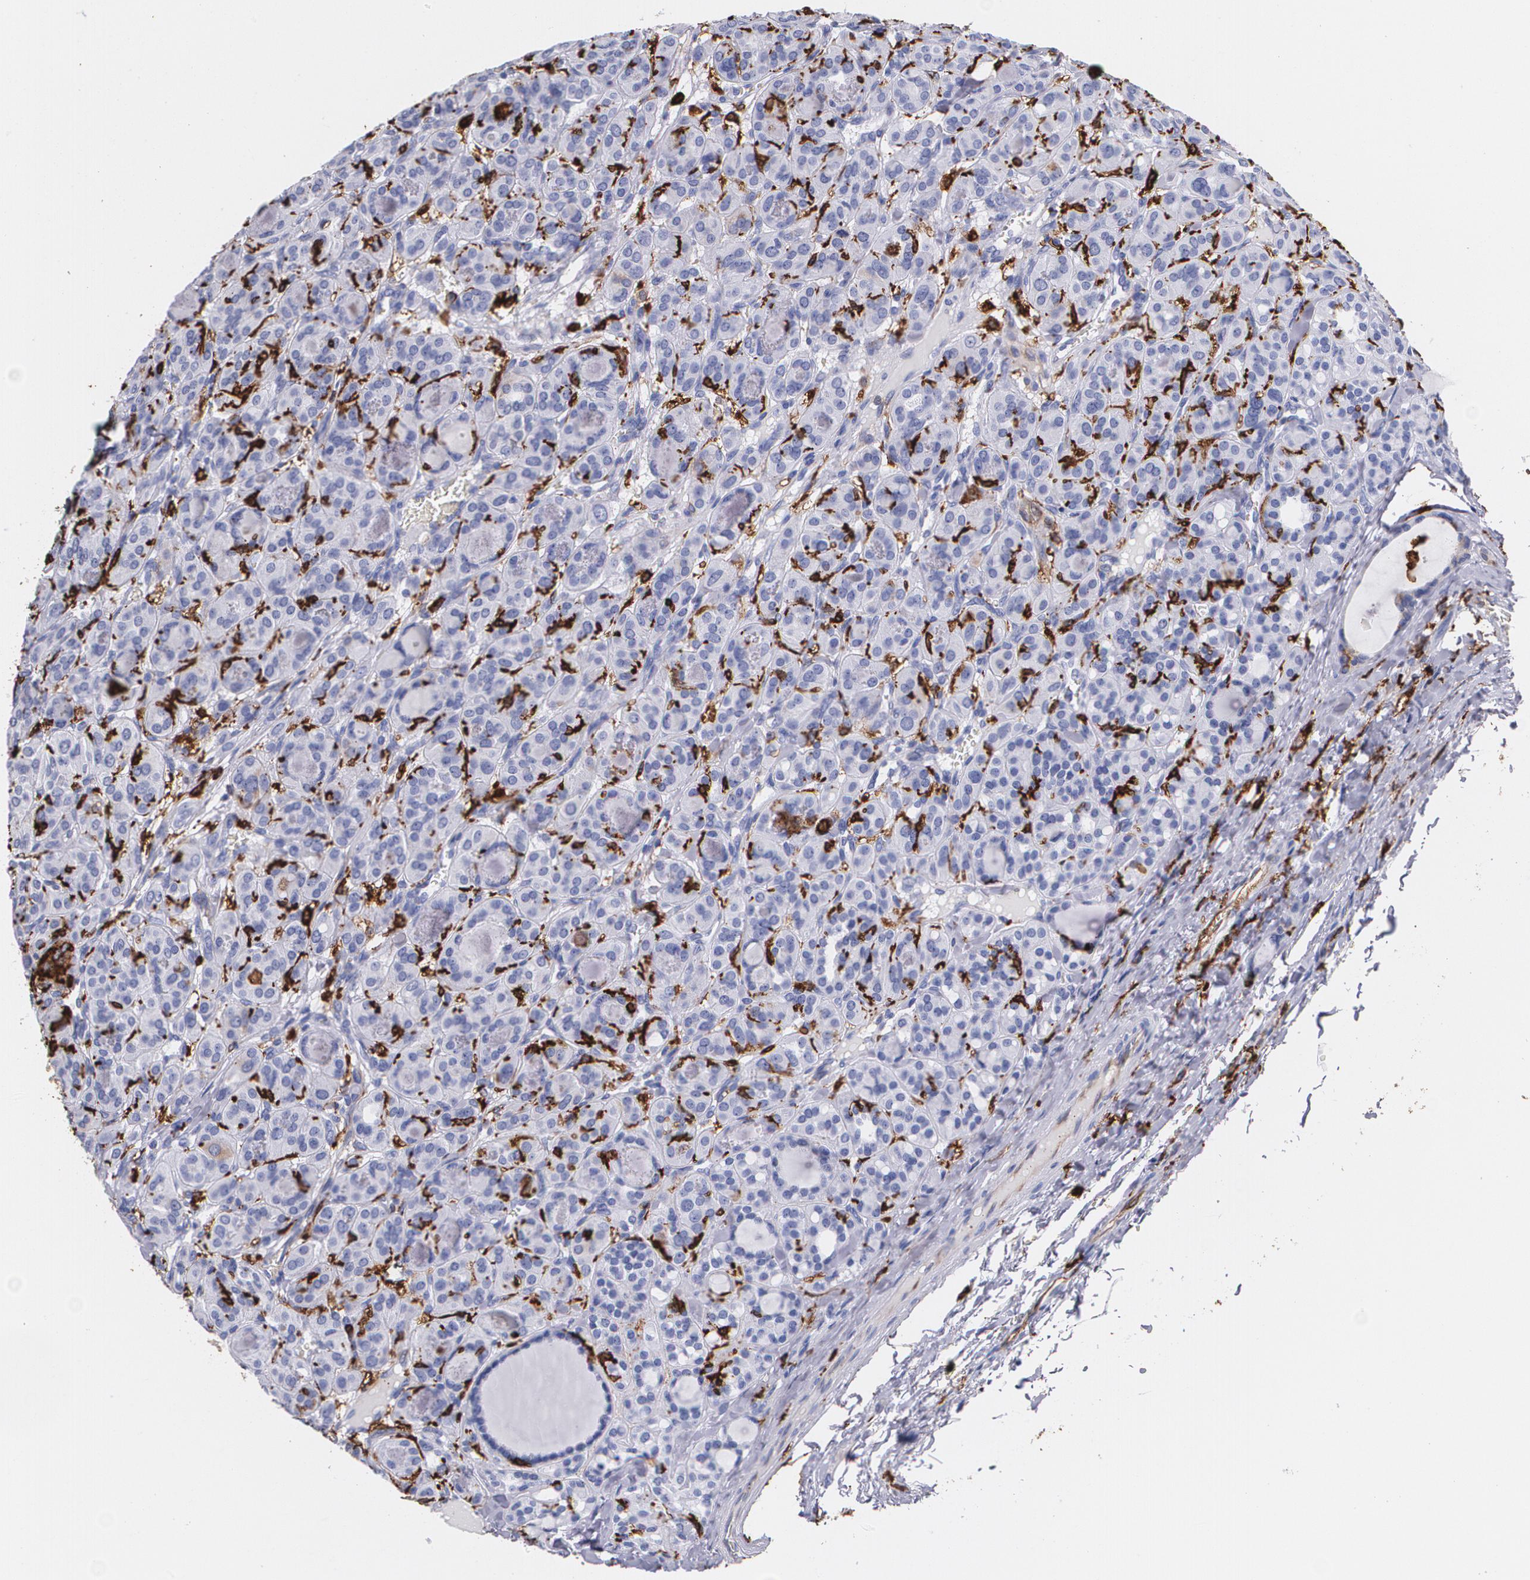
{"staining": {"intensity": "weak", "quantity": ">75%", "location": "cytoplasmic/membranous"}, "tissue": "thyroid cancer", "cell_type": "Tumor cells", "image_type": "cancer", "snomed": [{"axis": "morphology", "description": "Follicular adenoma carcinoma, NOS"}, {"axis": "topography", "description": "Thyroid gland"}], "caption": "Thyroid cancer (follicular adenoma carcinoma) tissue exhibits weak cytoplasmic/membranous staining in approximately >75% of tumor cells, visualized by immunohistochemistry.", "gene": "HLA-DRA", "patient": {"sex": "female", "age": 71}}